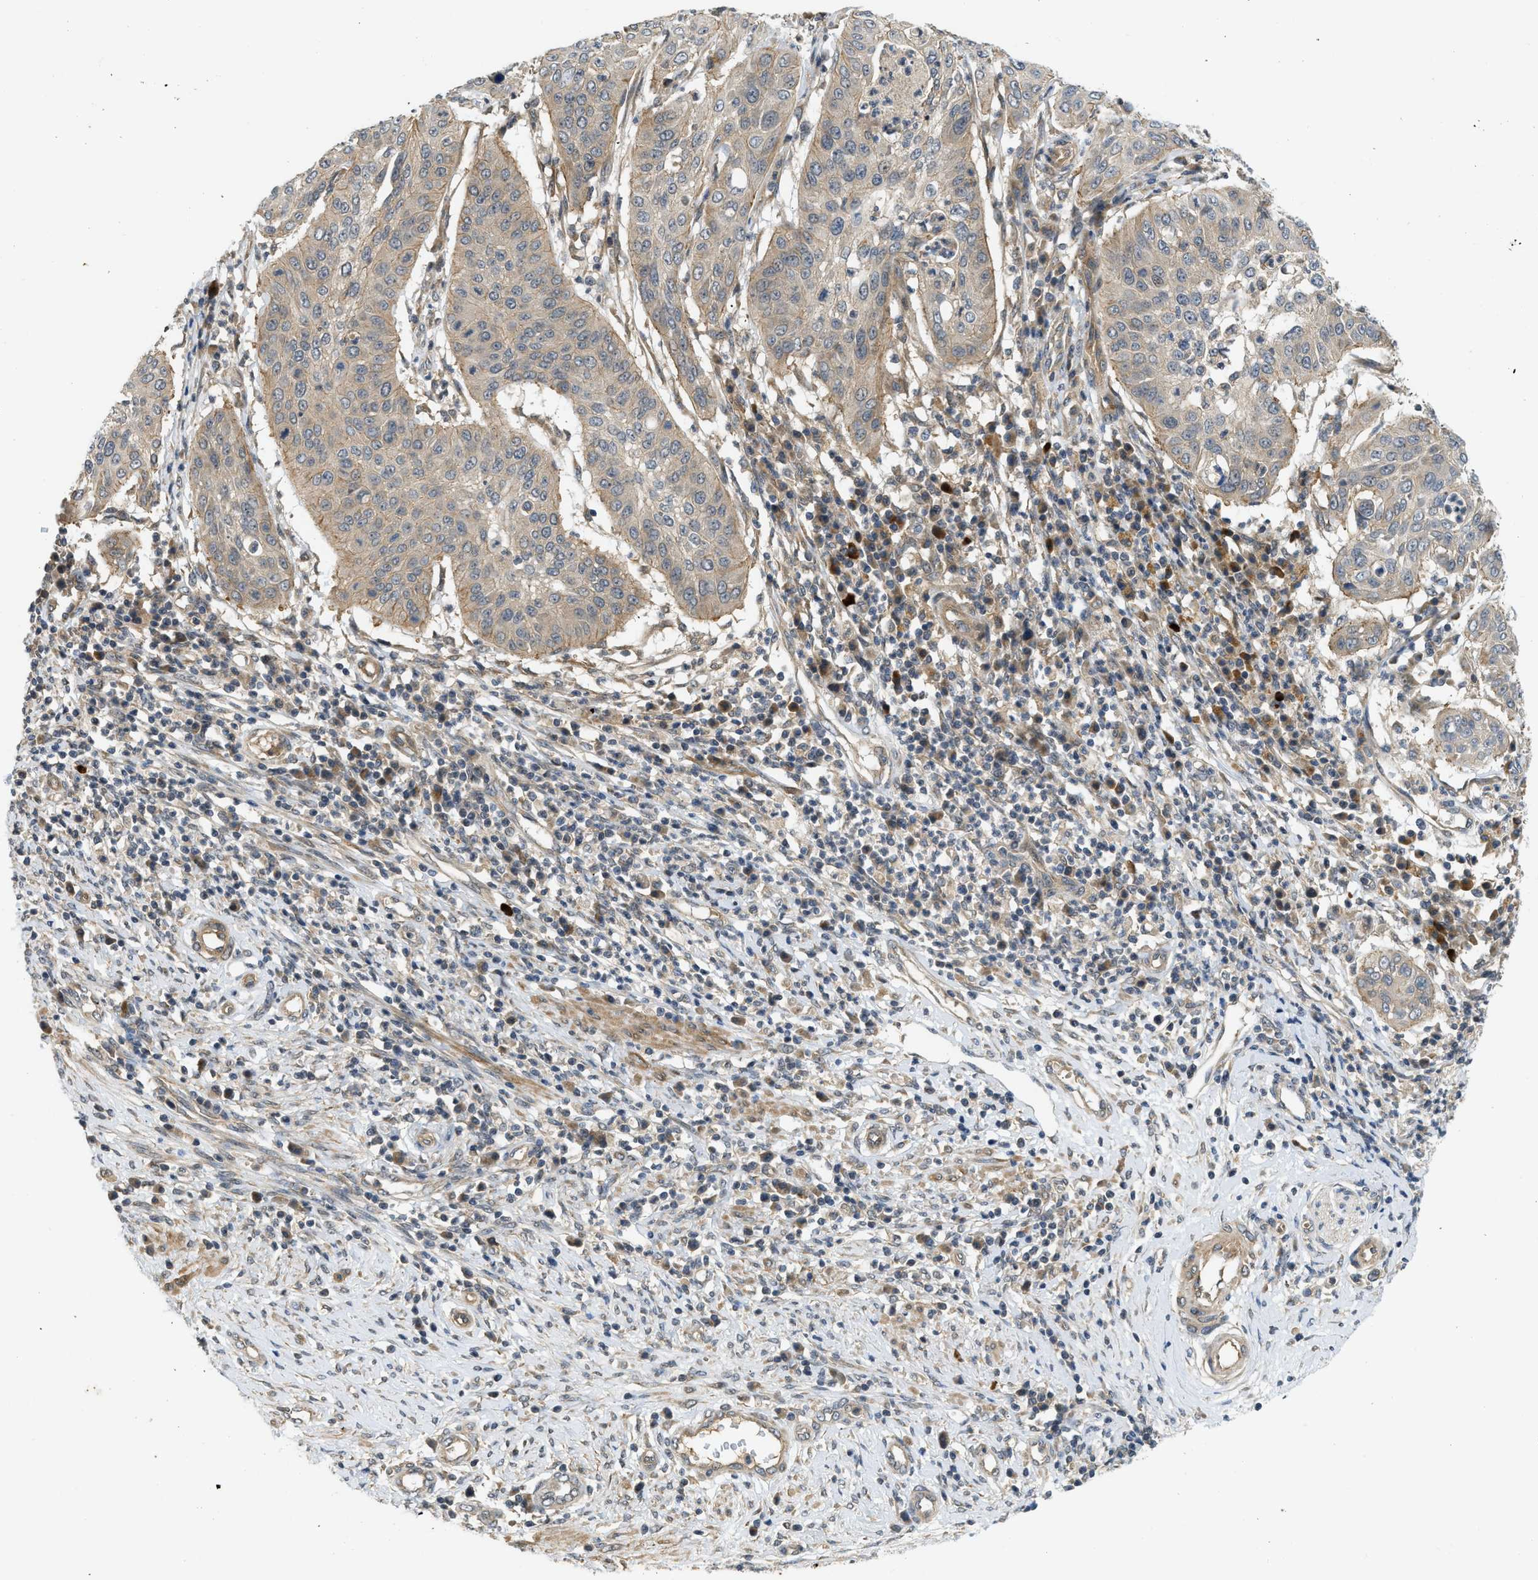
{"staining": {"intensity": "weak", "quantity": "25%-75%", "location": "cytoplasmic/membranous"}, "tissue": "cervical cancer", "cell_type": "Tumor cells", "image_type": "cancer", "snomed": [{"axis": "morphology", "description": "Normal tissue, NOS"}, {"axis": "morphology", "description": "Squamous cell carcinoma, NOS"}, {"axis": "topography", "description": "Cervix"}], "caption": "Cervical squamous cell carcinoma stained for a protein (brown) reveals weak cytoplasmic/membranous positive staining in about 25%-75% of tumor cells.", "gene": "ADCY8", "patient": {"sex": "female", "age": 39}}